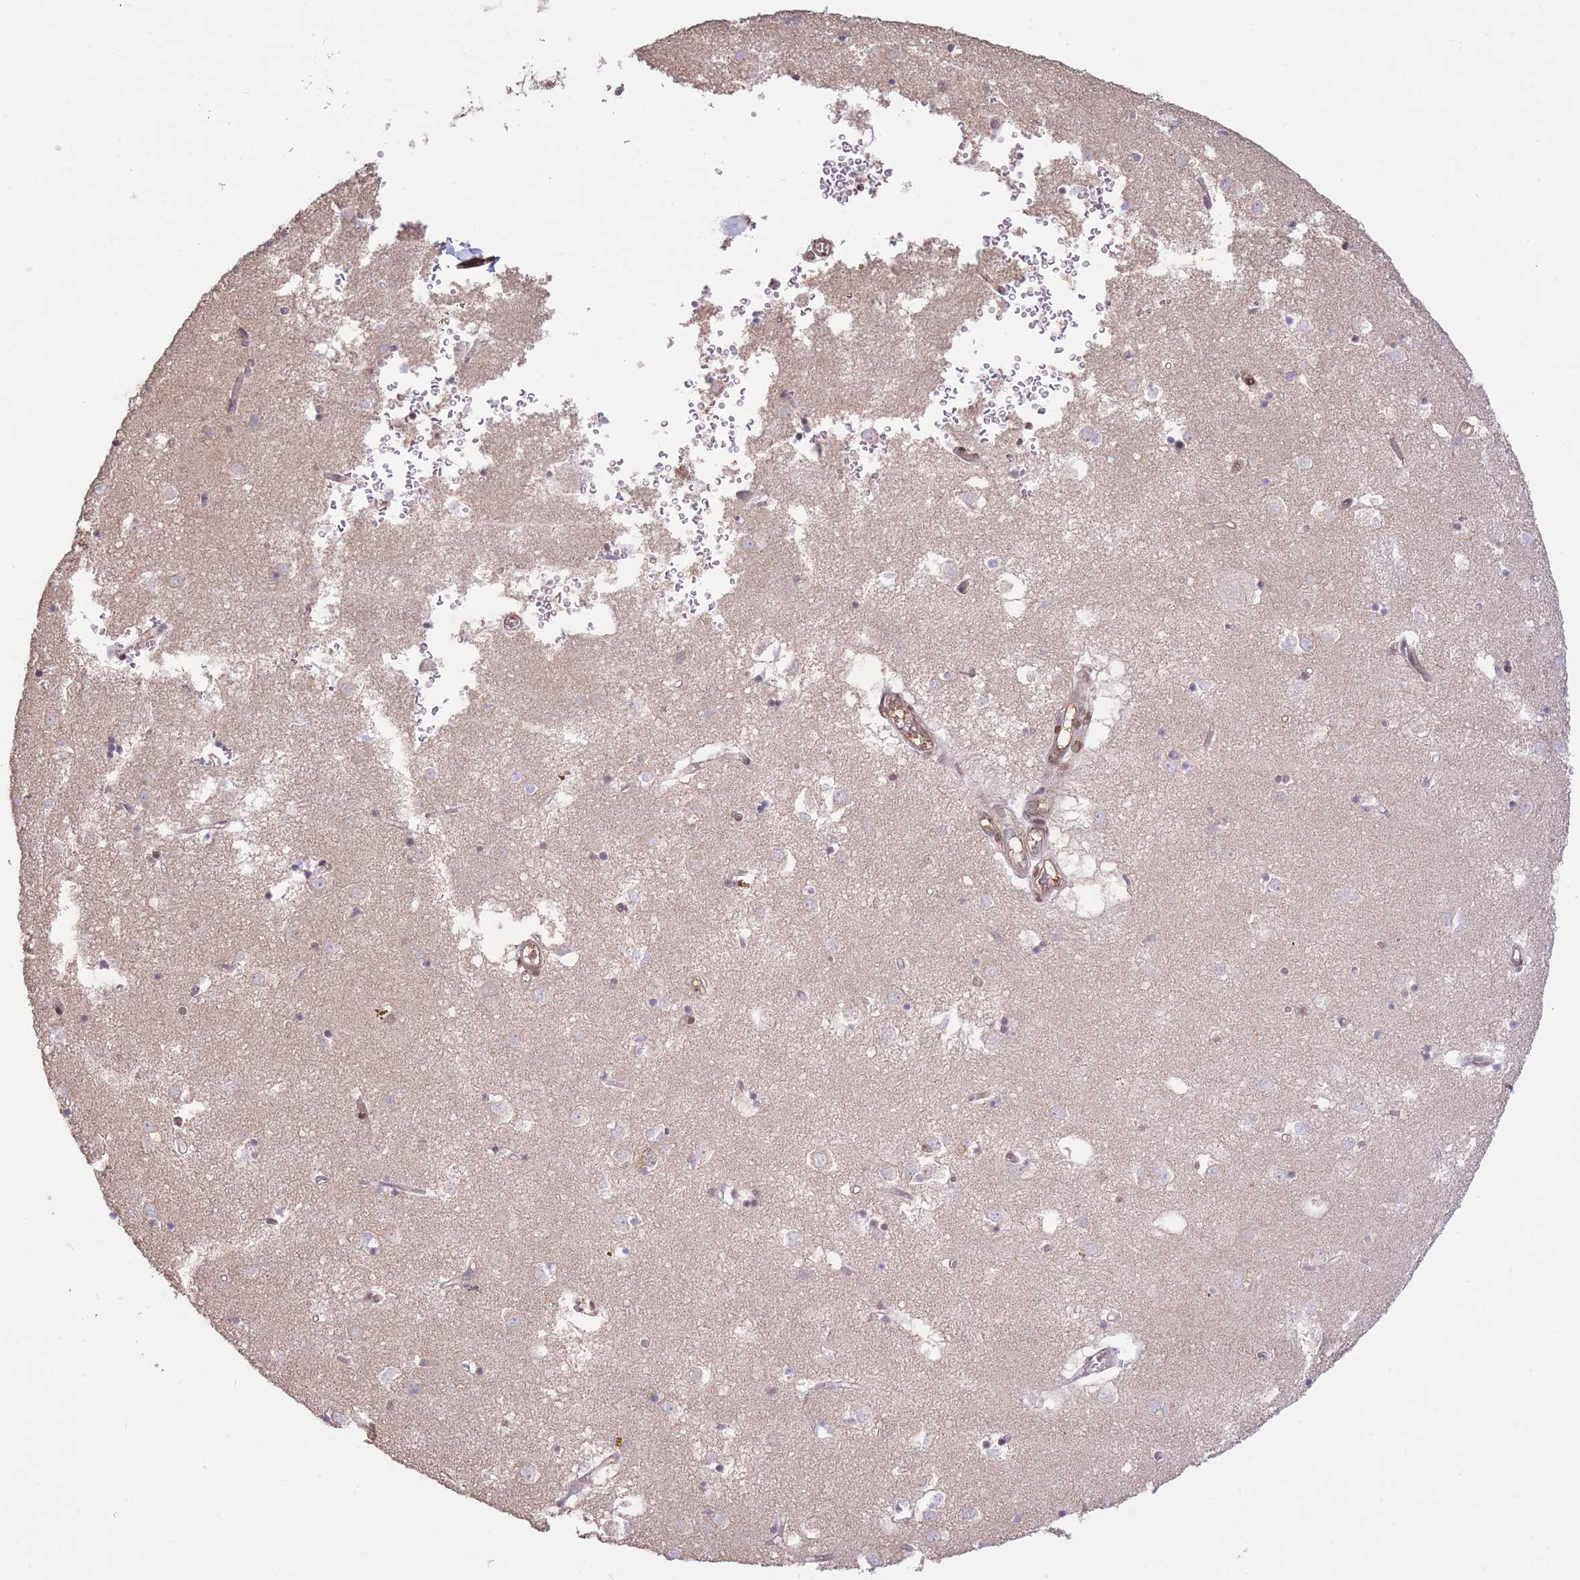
{"staining": {"intensity": "moderate", "quantity": "<25%", "location": "nuclear"}, "tissue": "caudate", "cell_type": "Glial cells", "image_type": "normal", "snomed": [{"axis": "morphology", "description": "Normal tissue, NOS"}, {"axis": "topography", "description": "Lateral ventricle wall"}], "caption": "Benign caudate shows moderate nuclear staining in approximately <25% of glial cells, visualized by immunohistochemistry.", "gene": "CARD8", "patient": {"sex": "male", "age": 70}}